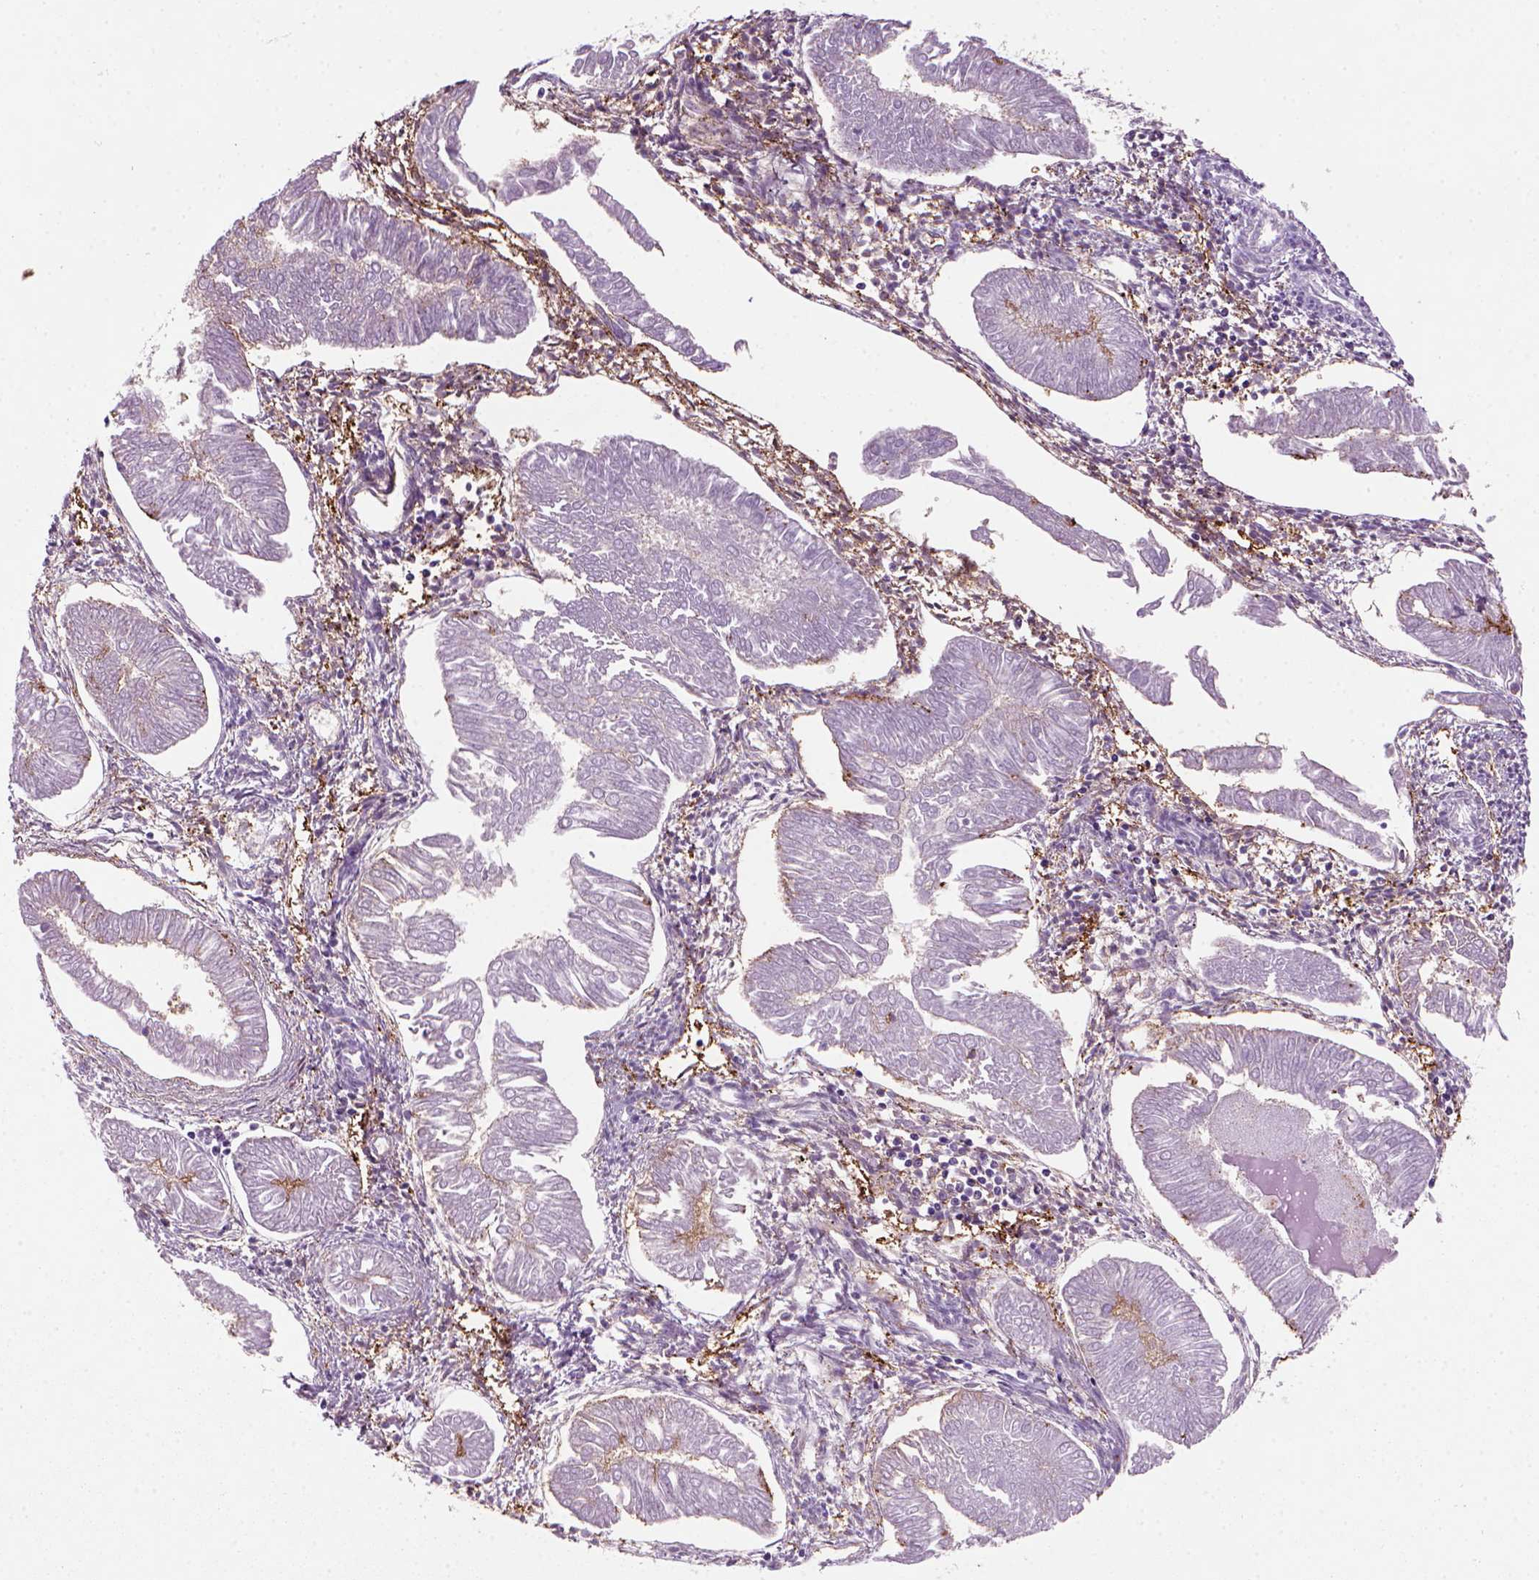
{"staining": {"intensity": "negative", "quantity": "none", "location": "none"}, "tissue": "endometrial cancer", "cell_type": "Tumor cells", "image_type": "cancer", "snomed": [{"axis": "morphology", "description": "Adenocarcinoma, NOS"}, {"axis": "topography", "description": "Endometrium"}], "caption": "Endometrial cancer was stained to show a protein in brown. There is no significant expression in tumor cells. (Brightfield microscopy of DAB immunohistochemistry (IHC) at high magnification).", "gene": "MARCKS", "patient": {"sex": "female", "age": 53}}